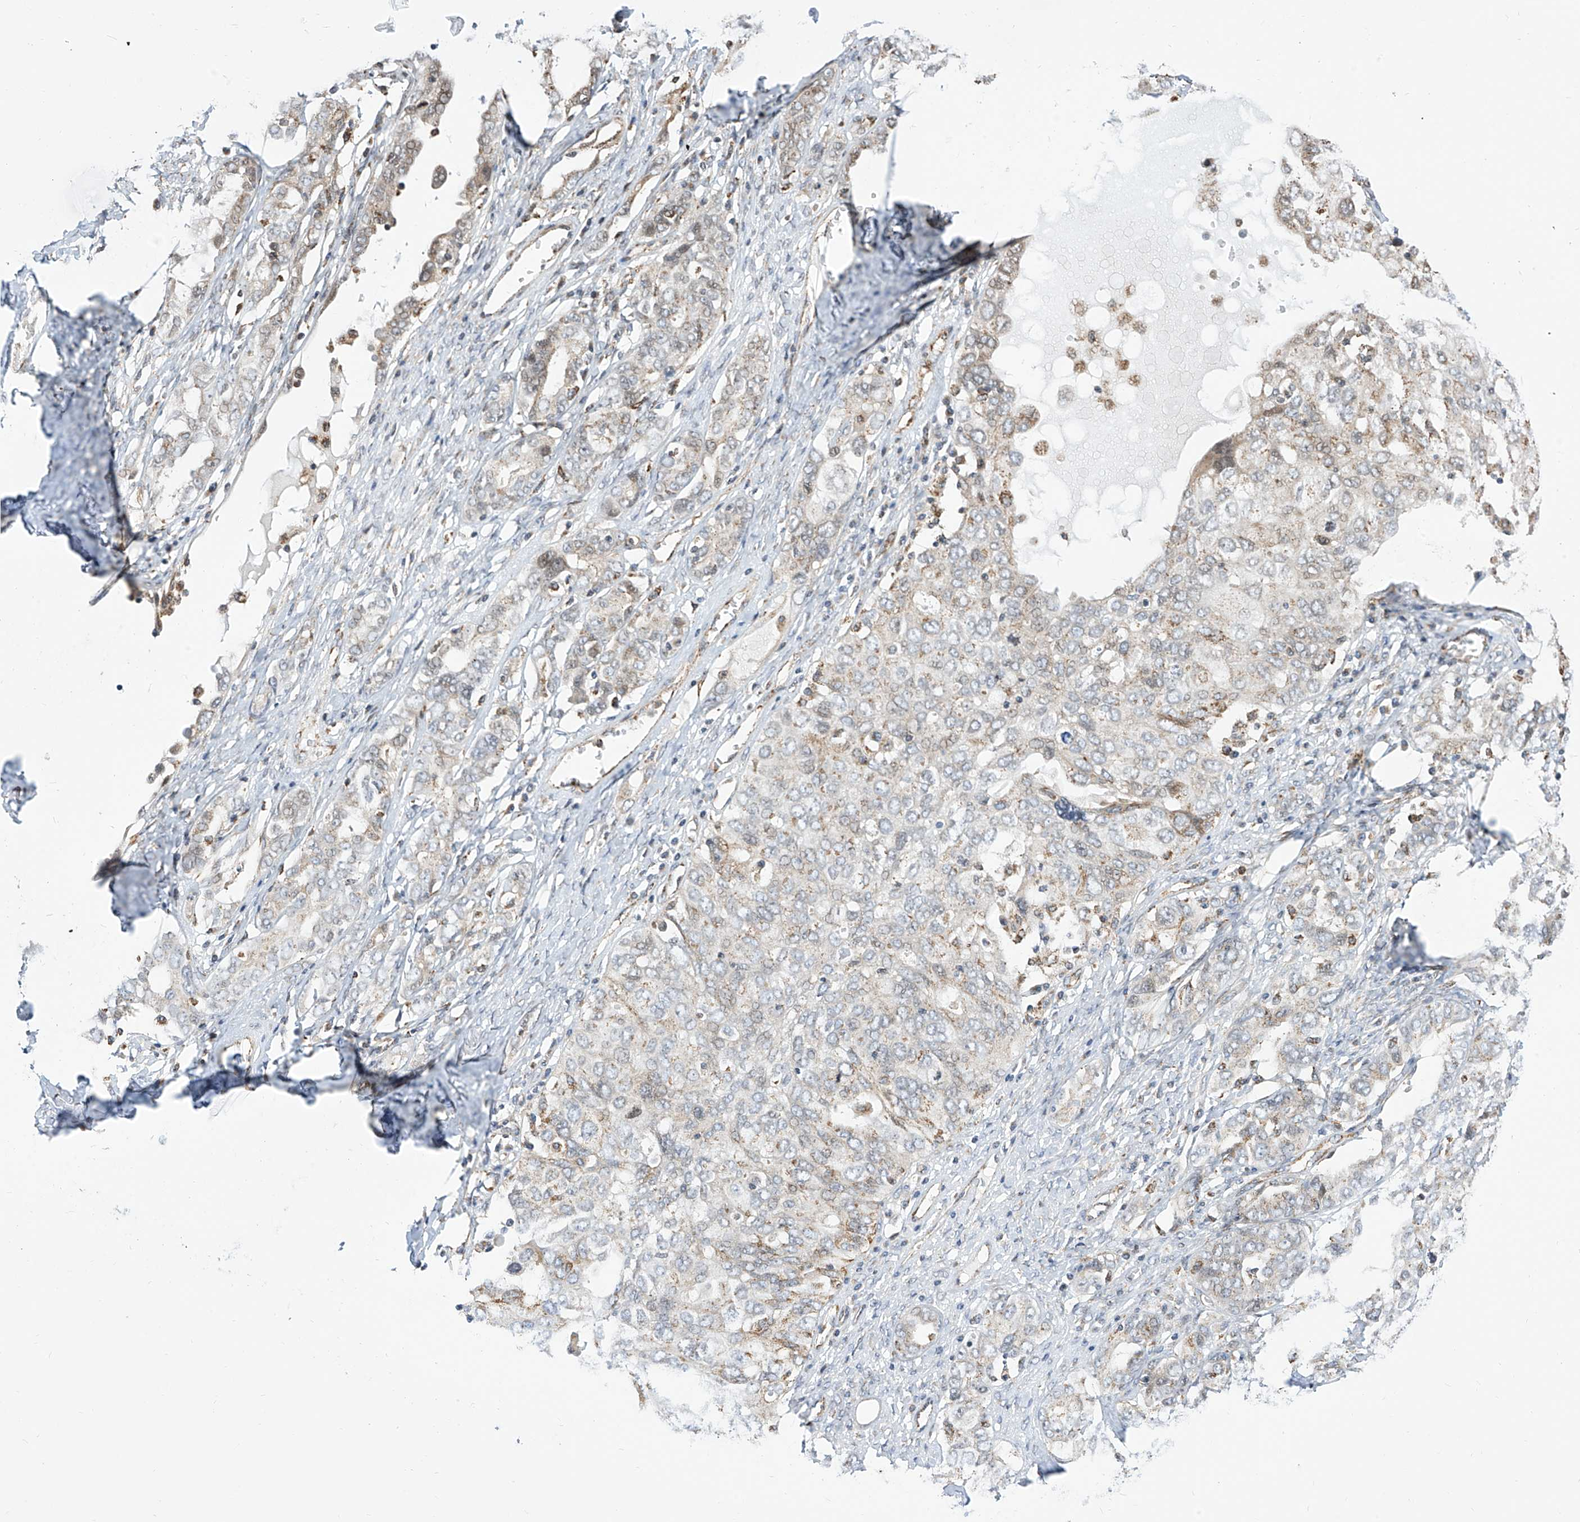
{"staining": {"intensity": "weak", "quantity": ">75%", "location": "cytoplasmic/membranous"}, "tissue": "ovarian cancer", "cell_type": "Tumor cells", "image_type": "cancer", "snomed": [{"axis": "morphology", "description": "Carcinoma, endometroid"}, {"axis": "topography", "description": "Ovary"}], "caption": "DAB (3,3'-diaminobenzidine) immunohistochemical staining of human endometroid carcinoma (ovarian) shows weak cytoplasmic/membranous protein positivity in about >75% of tumor cells.", "gene": "TTLL8", "patient": {"sex": "female", "age": 62}}